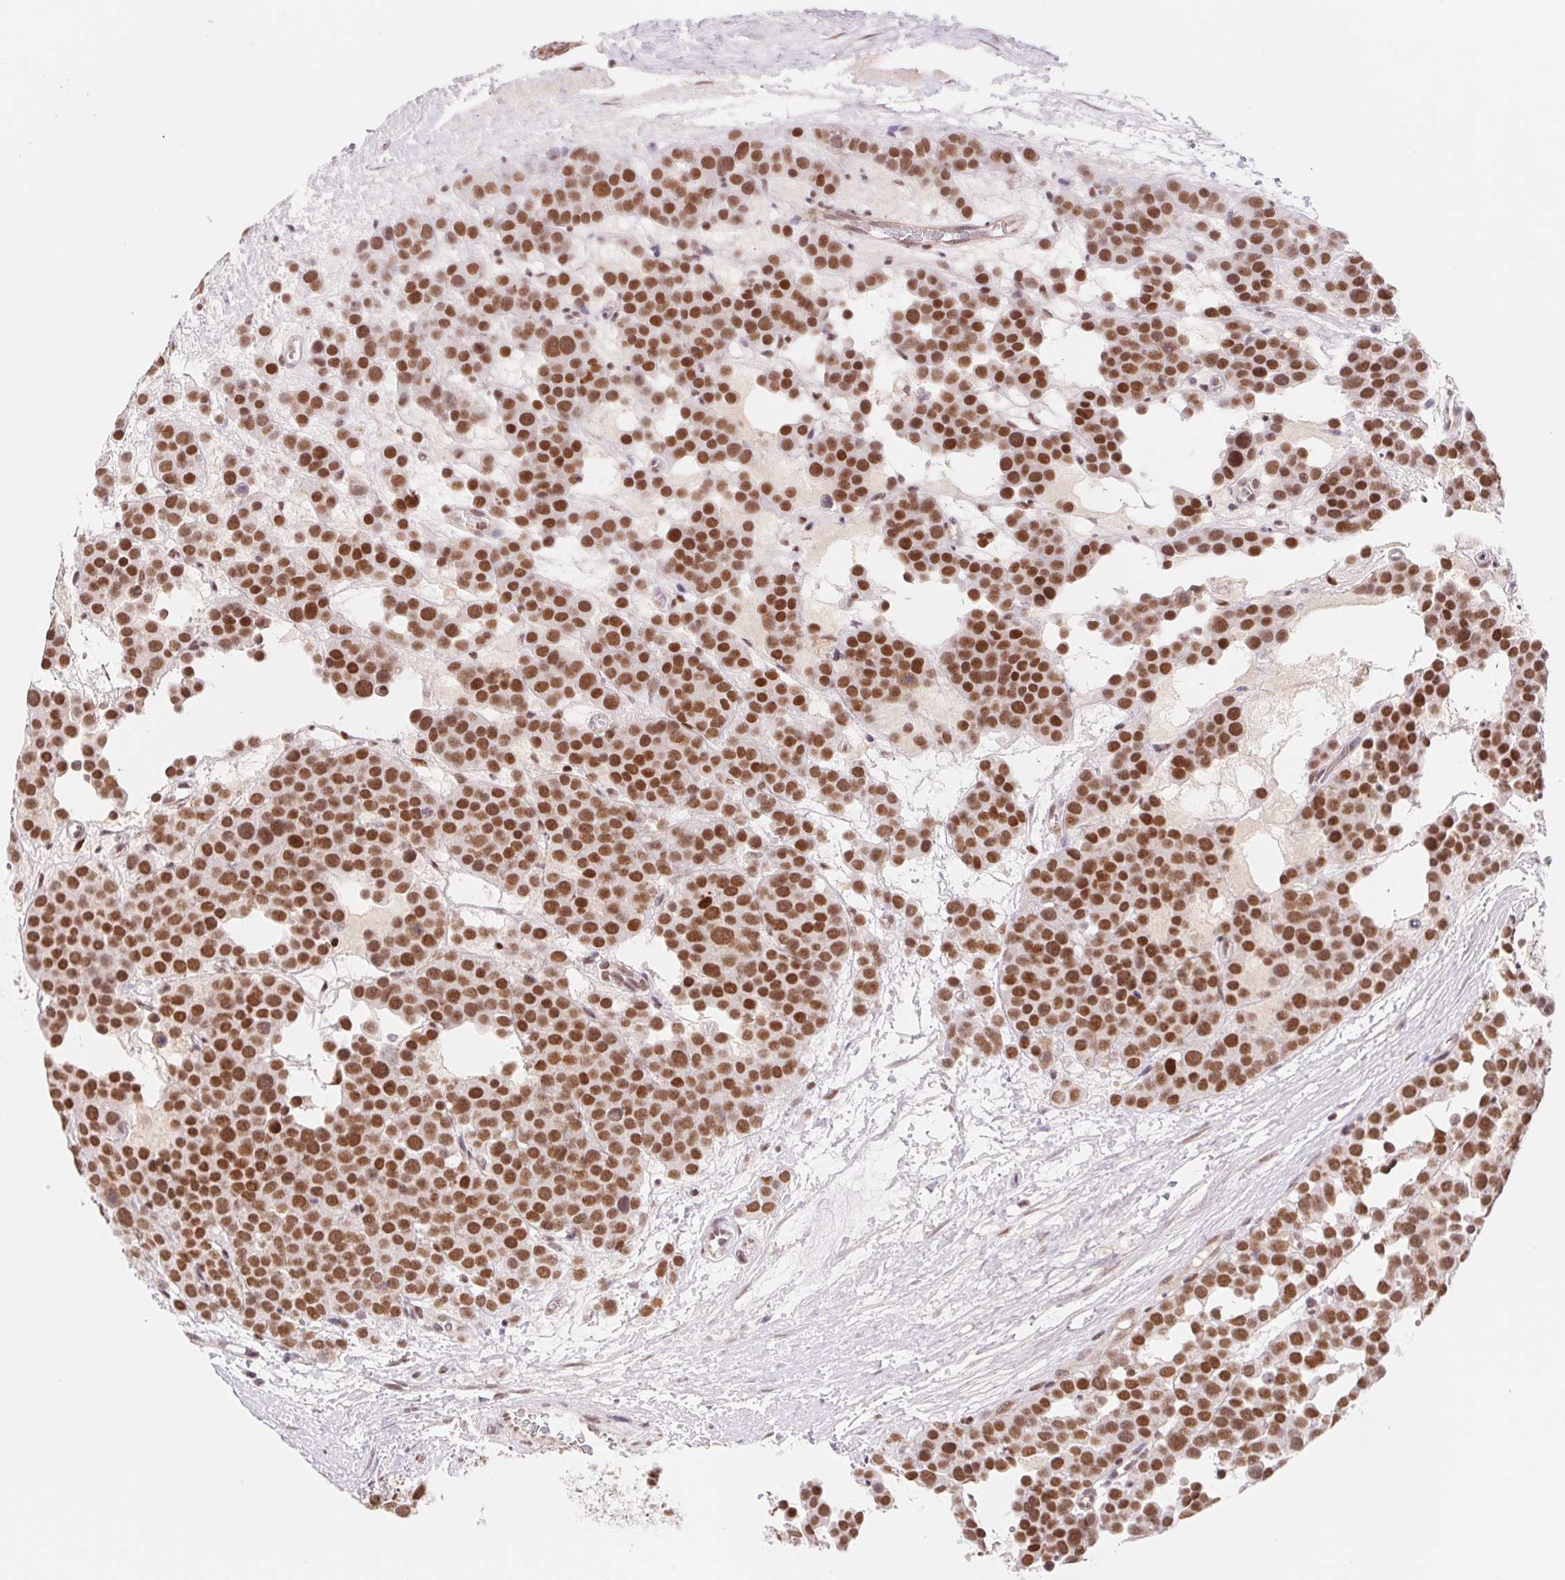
{"staining": {"intensity": "strong", "quantity": ">75%", "location": "nuclear"}, "tissue": "testis cancer", "cell_type": "Tumor cells", "image_type": "cancer", "snomed": [{"axis": "morphology", "description": "Seminoma, NOS"}, {"axis": "topography", "description": "Testis"}], "caption": "Brown immunohistochemical staining in human seminoma (testis) reveals strong nuclear positivity in approximately >75% of tumor cells. (Stains: DAB (3,3'-diaminobenzidine) in brown, nuclei in blue, Microscopy: brightfield microscopy at high magnification).", "gene": "TRERF1", "patient": {"sex": "male", "age": 71}}